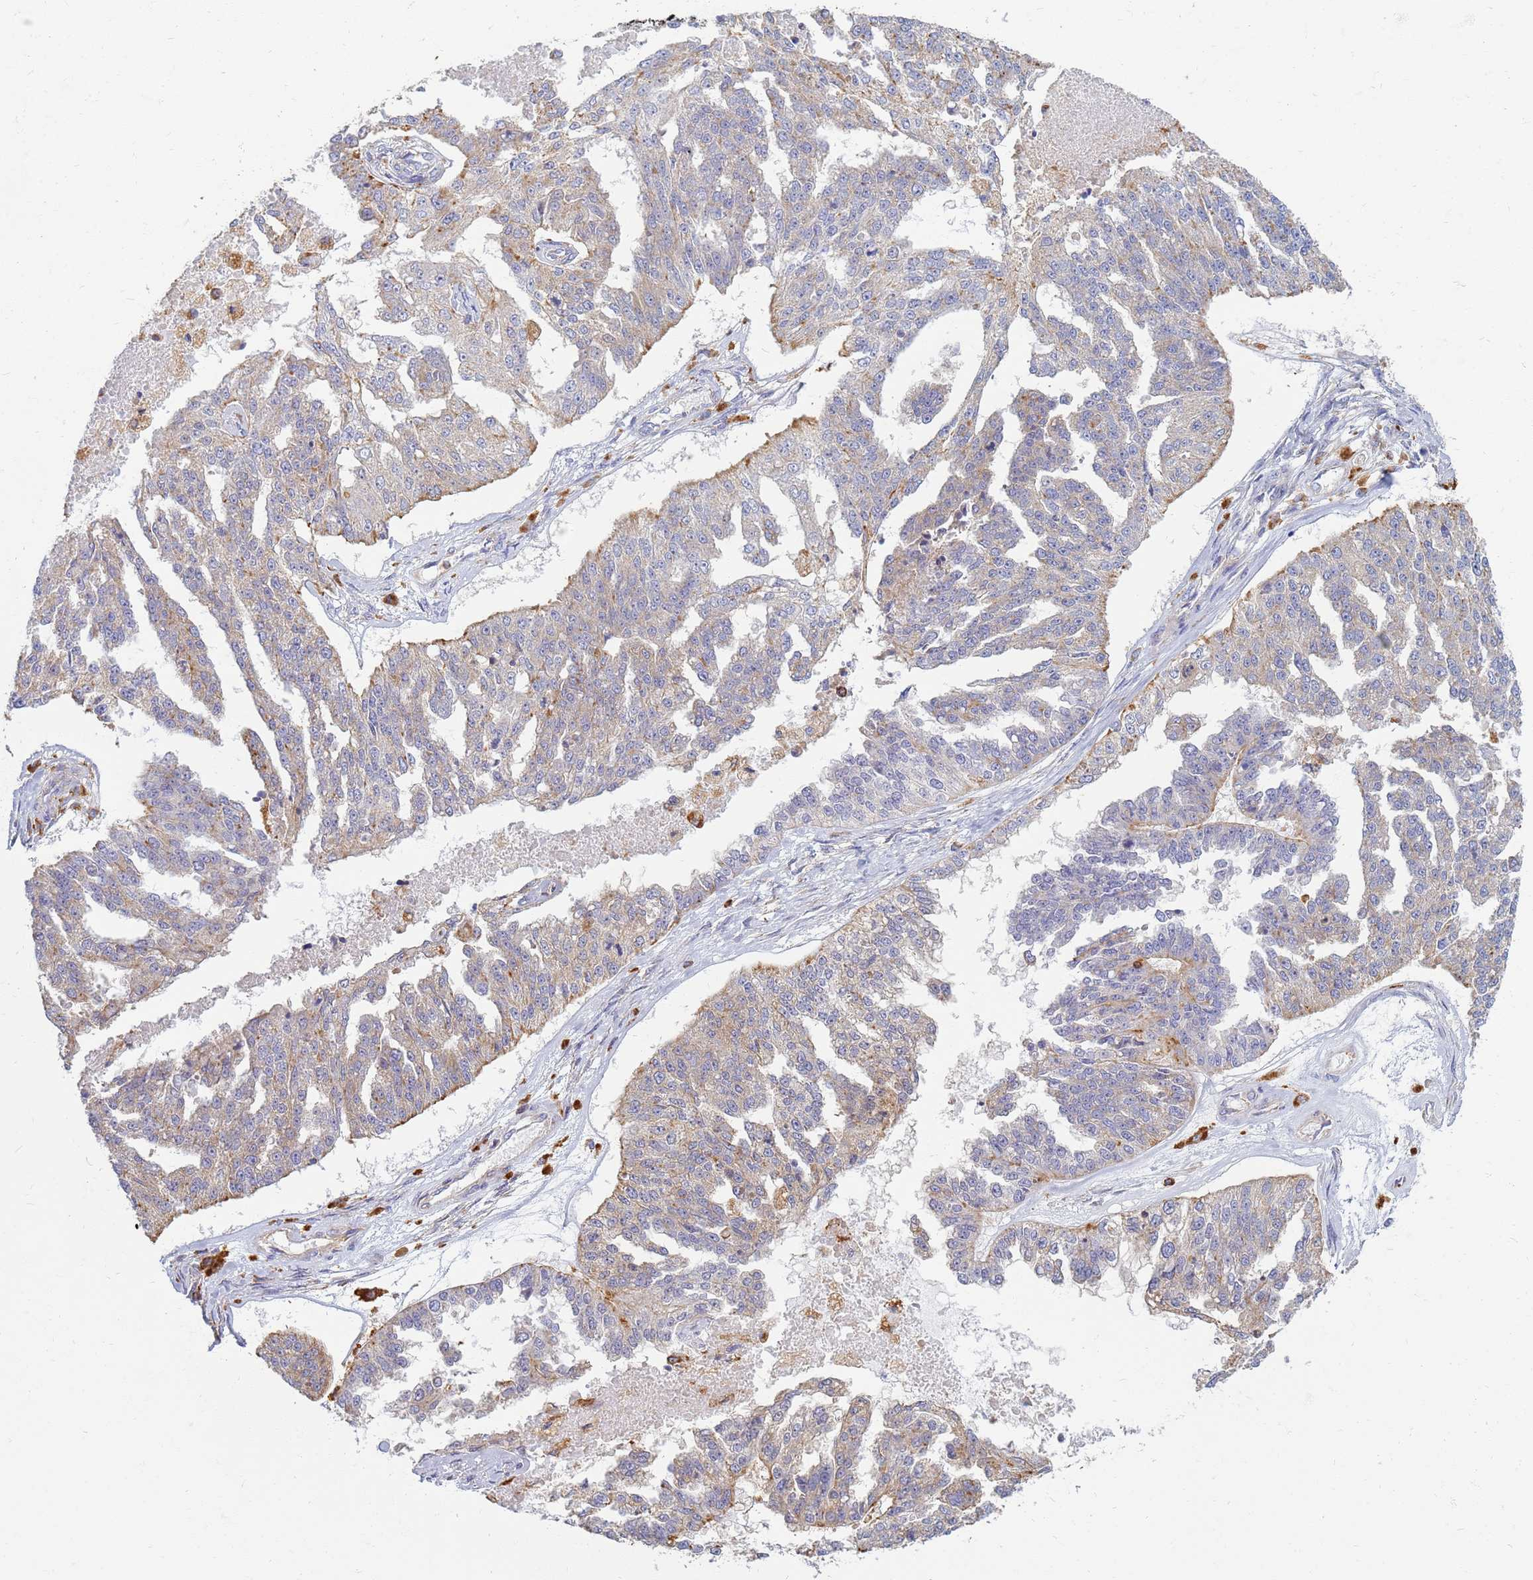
{"staining": {"intensity": "weak", "quantity": "25%-75%", "location": "cytoplasmic/membranous"}, "tissue": "ovarian cancer", "cell_type": "Tumor cells", "image_type": "cancer", "snomed": [{"axis": "morphology", "description": "Cystadenocarcinoma, serous, NOS"}, {"axis": "topography", "description": "Ovary"}], "caption": "Protein expression analysis of ovarian cancer reveals weak cytoplasmic/membranous positivity in about 25%-75% of tumor cells.", "gene": "ATP6V1E1", "patient": {"sex": "female", "age": 58}}